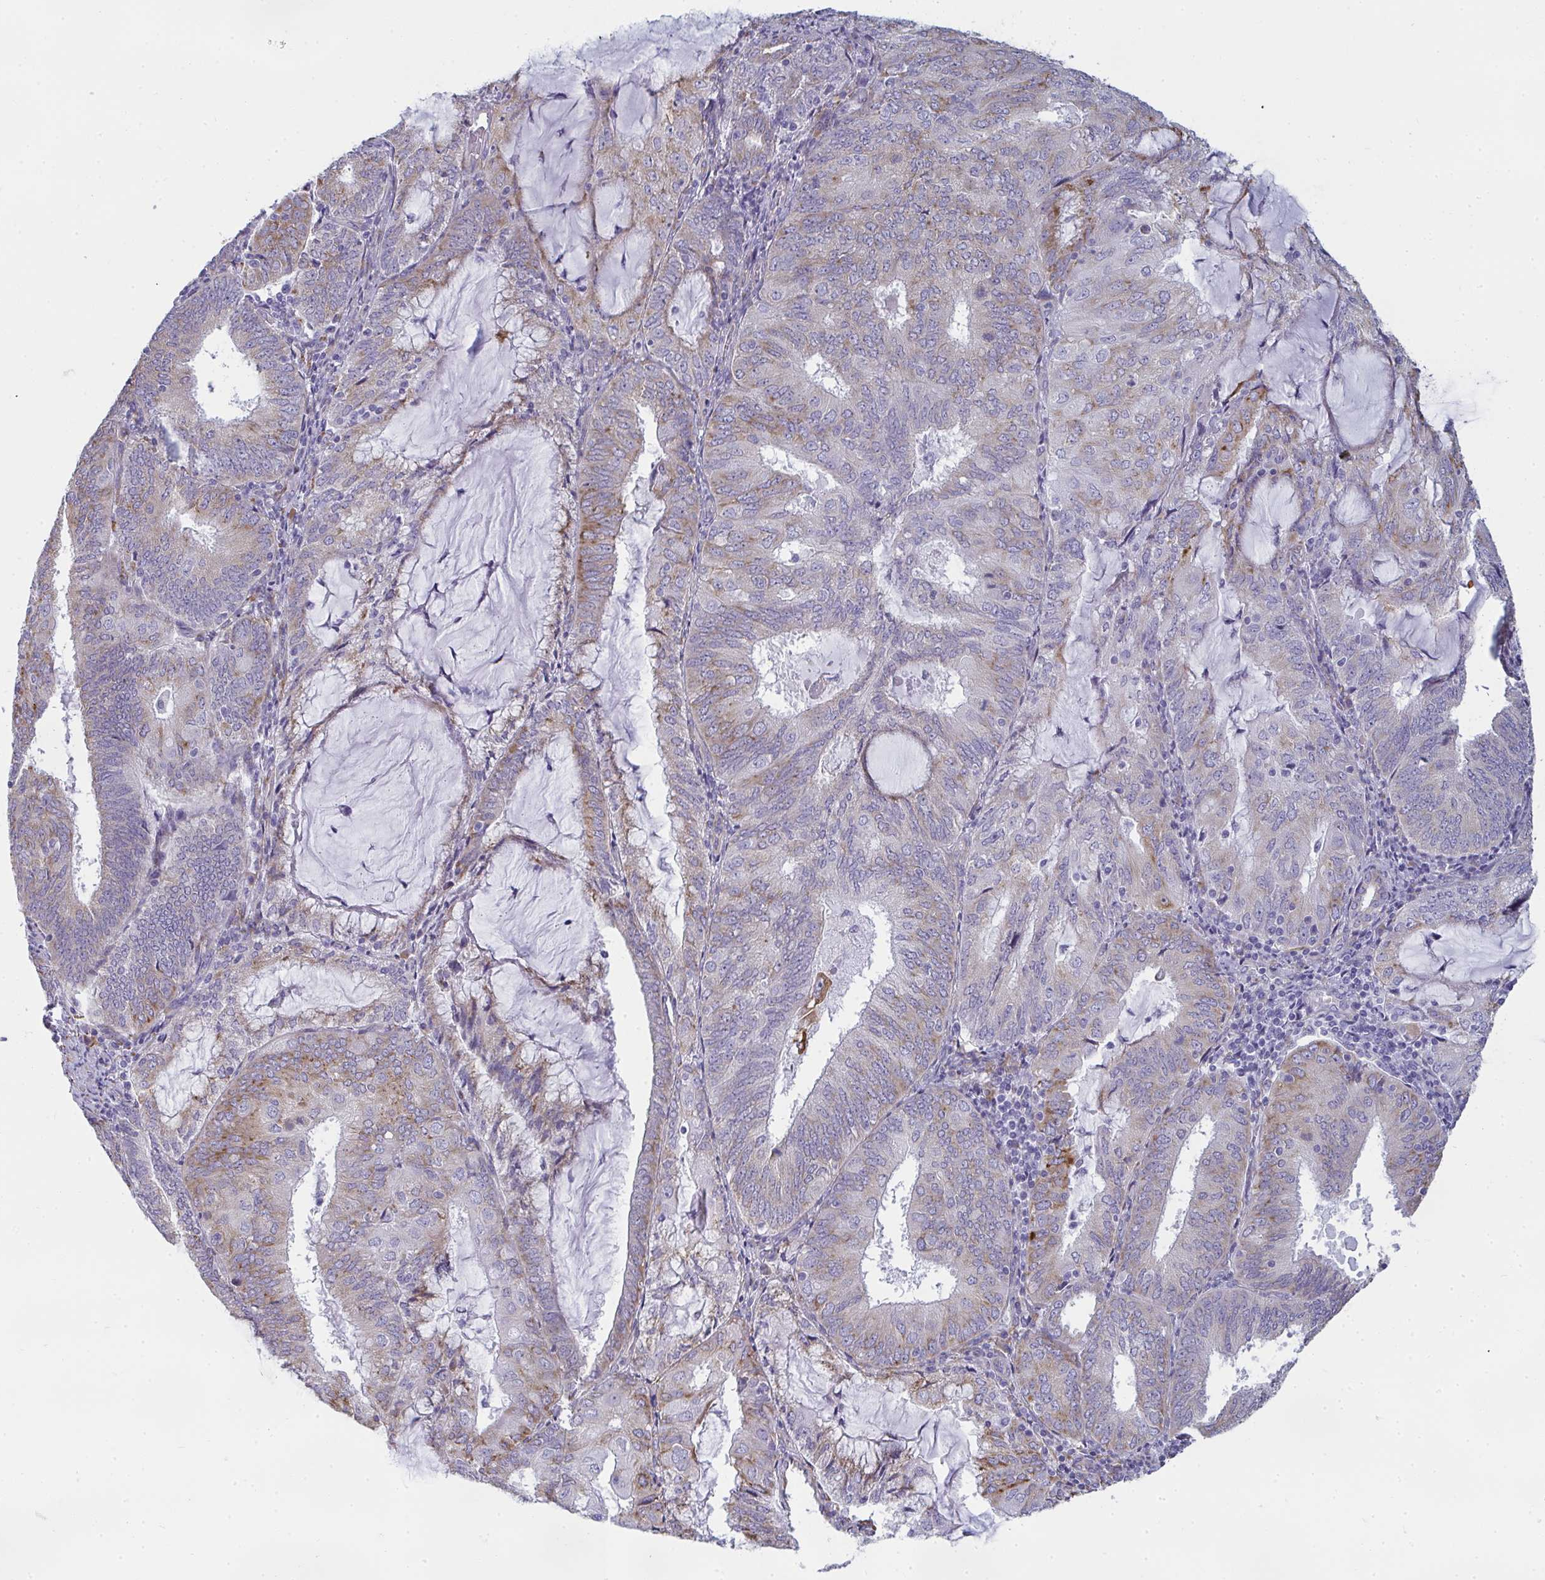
{"staining": {"intensity": "weak", "quantity": "25%-75%", "location": "cytoplasmic/membranous"}, "tissue": "endometrial cancer", "cell_type": "Tumor cells", "image_type": "cancer", "snomed": [{"axis": "morphology", "description": "Adenocarcinoma, NOS"}, {"axis": "topography", "description": "Endometrium"}], "caption": "Brown immunohistochemical staining in human endometrial cancer shows weak cytoplasmic/membranous staining in about 25%-75% of tumor cells.", "gene": "SHROOM1", "patient": {"sex": "female", "age": 81}}